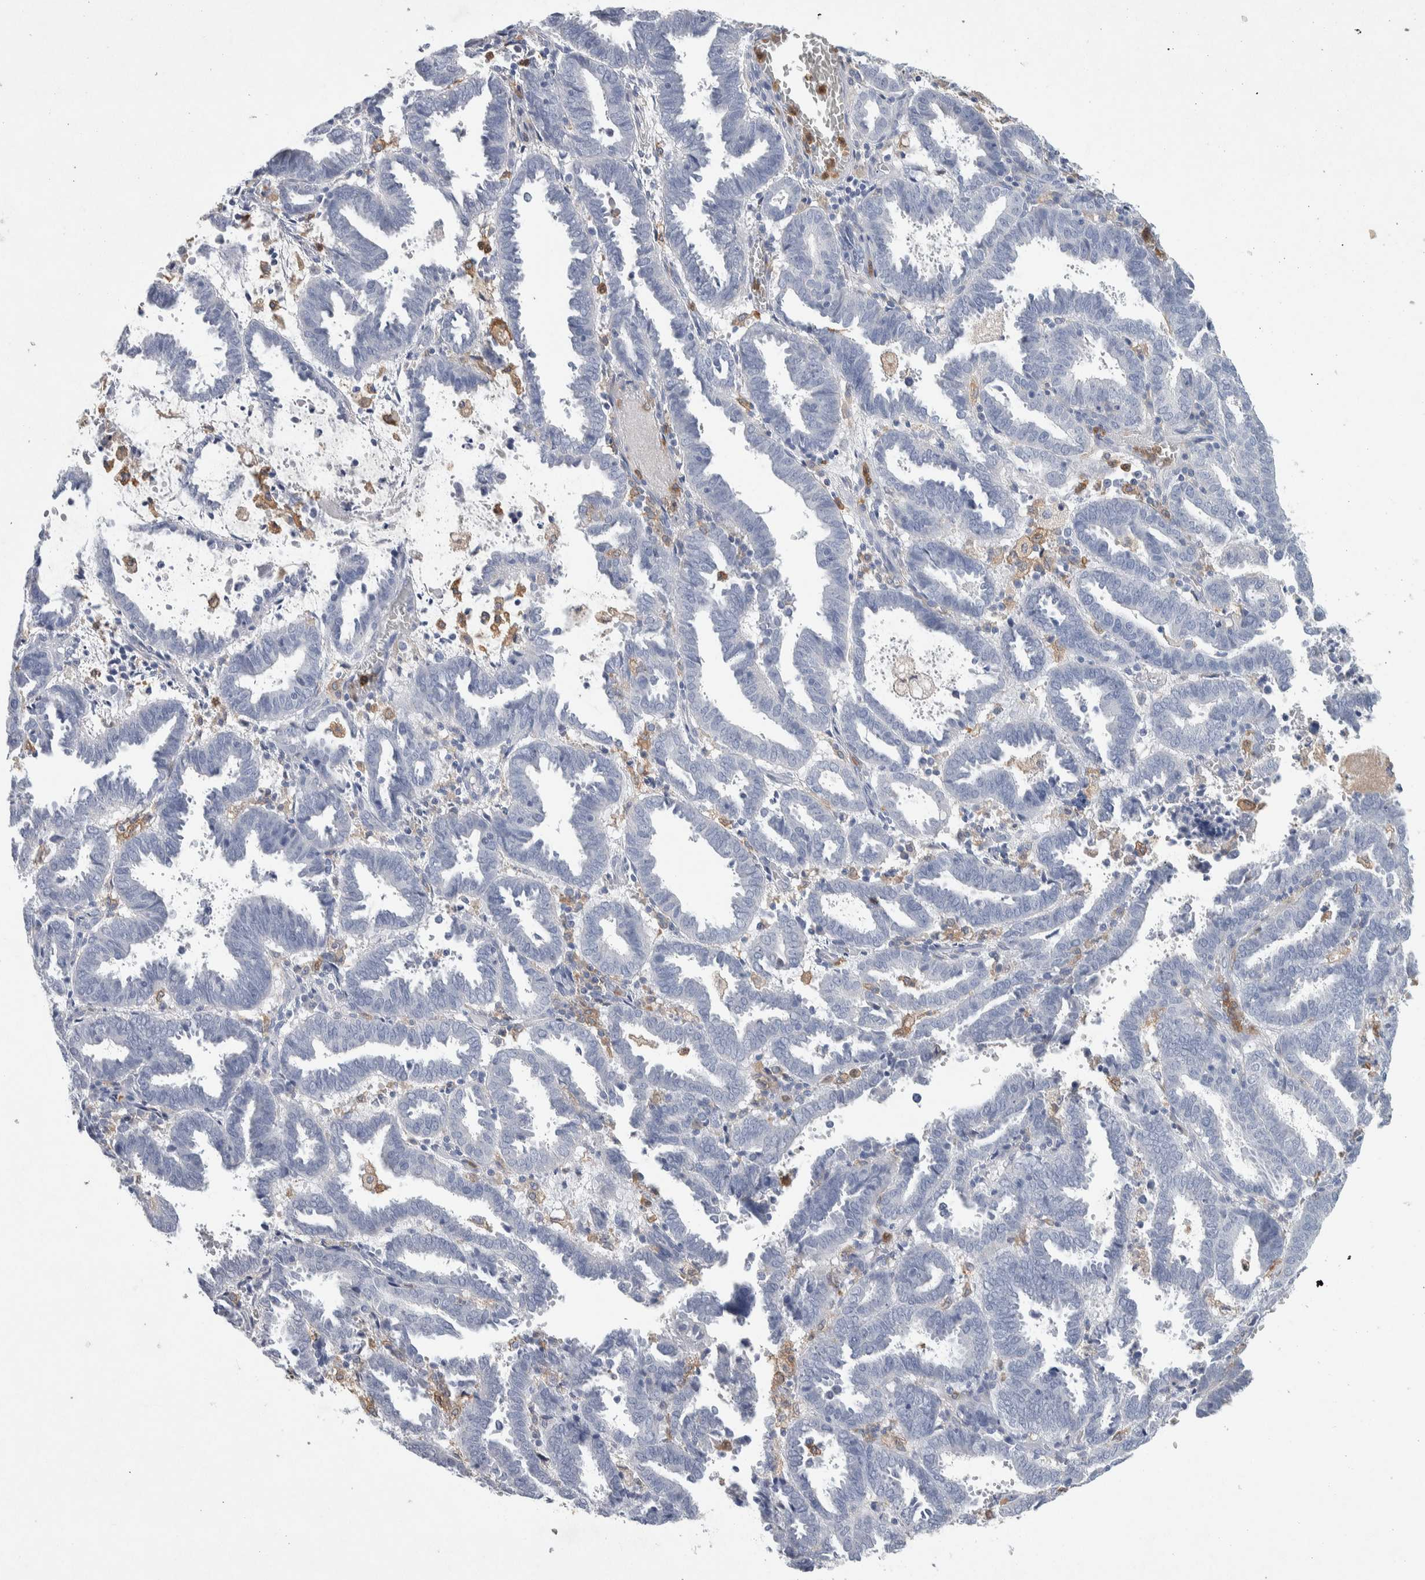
{"staining": {"intensity": "negative", "quantity": "none", "location": "none"}, "tissue": "endometrial cancer", "cell_type": "Tumor cells", "image_type": "cancer", "snomed": [{"axis": "morphology", "description": "Adenocarcinoma, NOS"}, {"axis": "topography", "description": "Uterus"}], "caption": "Human endometrial cancer stained for a protein using immunohistochemistry (IHC) exhibits no staining in tumor cells.", "gene": "NCF2", "patient": {"sex": "female", "age": 83}}